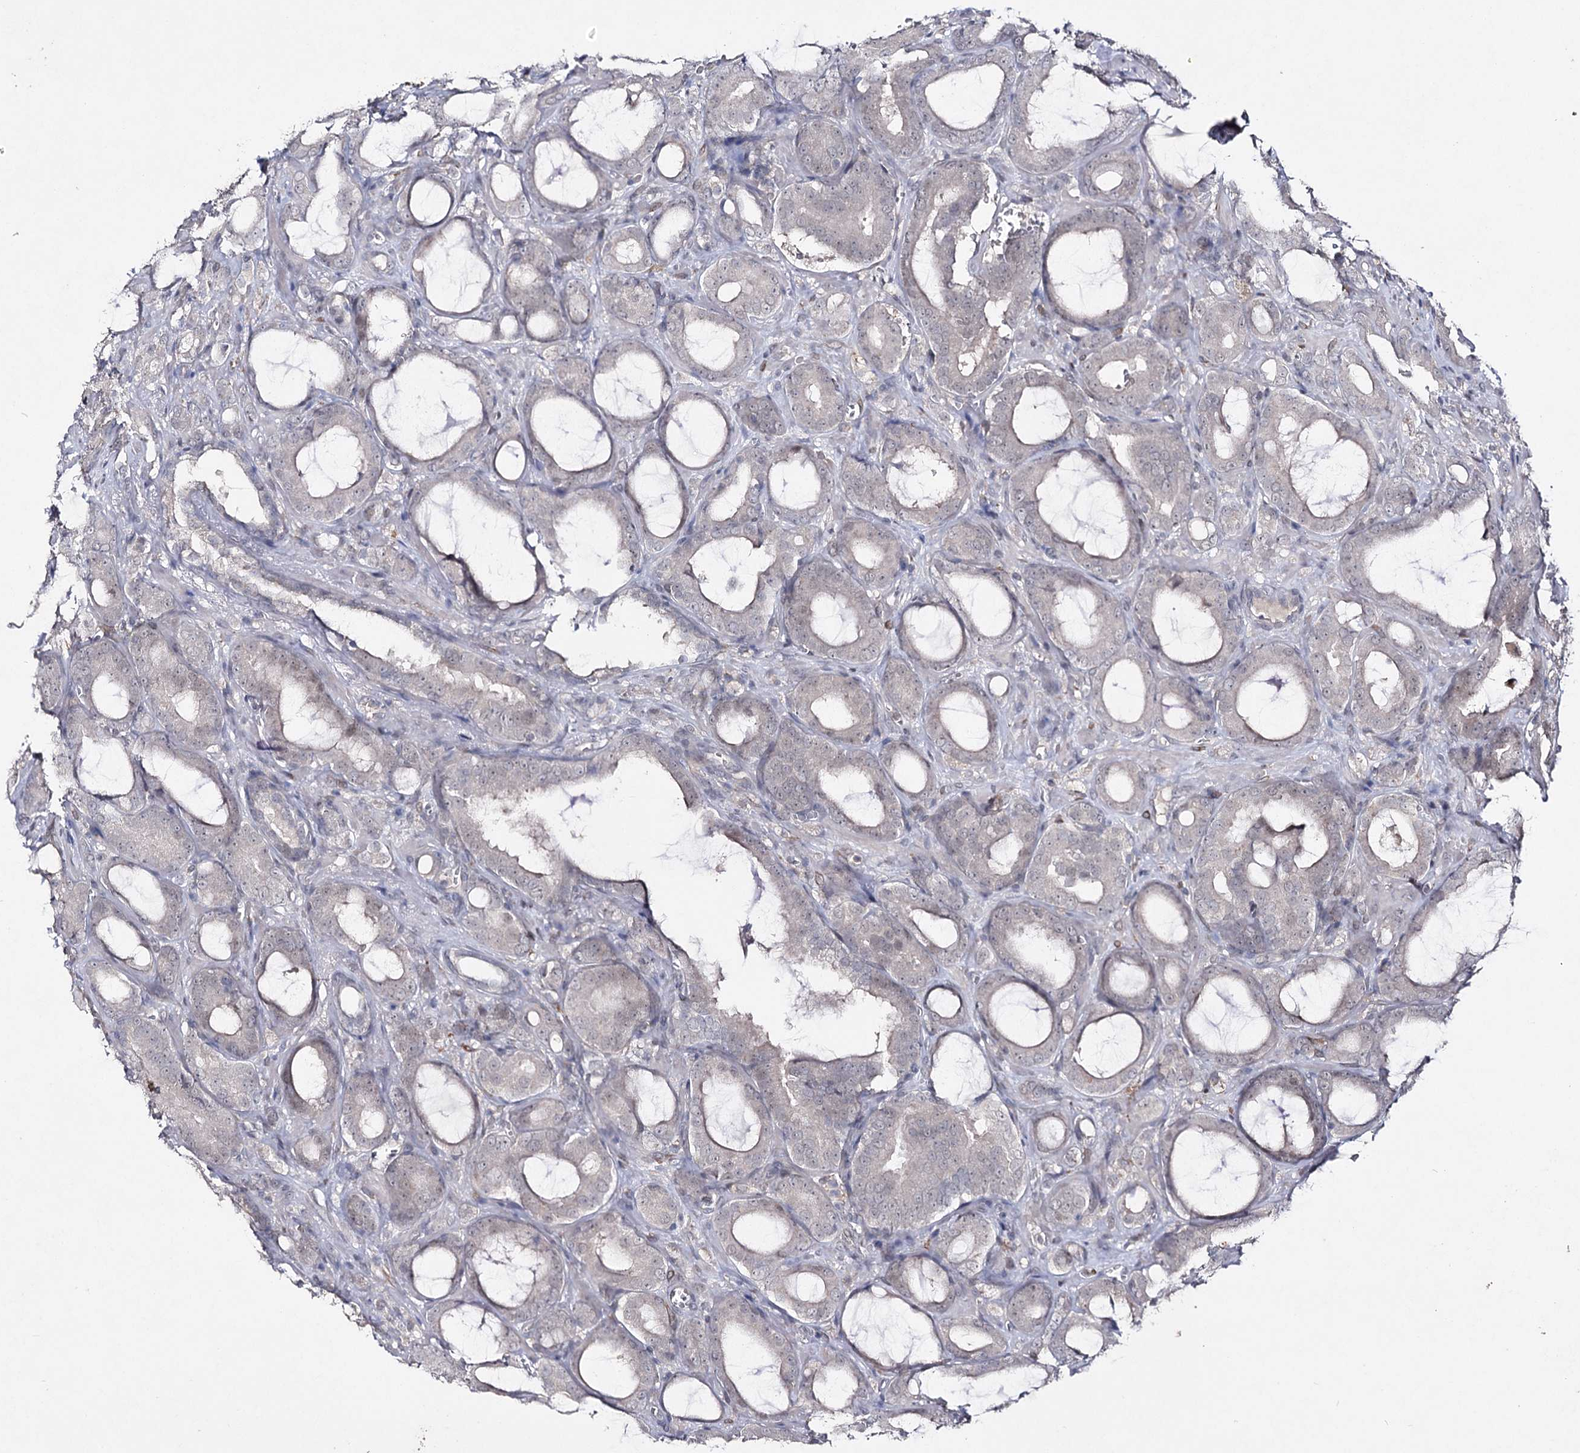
{"staining": {"intensity": "negative", "quantity": "none", "location": "none"}, "tissue": "prostate cancer", "cell_type": "Tumor cells", "image_type": "cancer", "snomed": [{"axis": "morphology", "description": "Adenocarcinoma, High grade"}, {"axis": "topography", "description": "Prostate"}], "caption": "DAB (3,3'-diaminobenzidine) immunohistochemical staining of human prostate cancer shows no significant positivity in tumor cells.", "gene": "HSD11B2", "patient": {"sex": "male", "age": 72}}